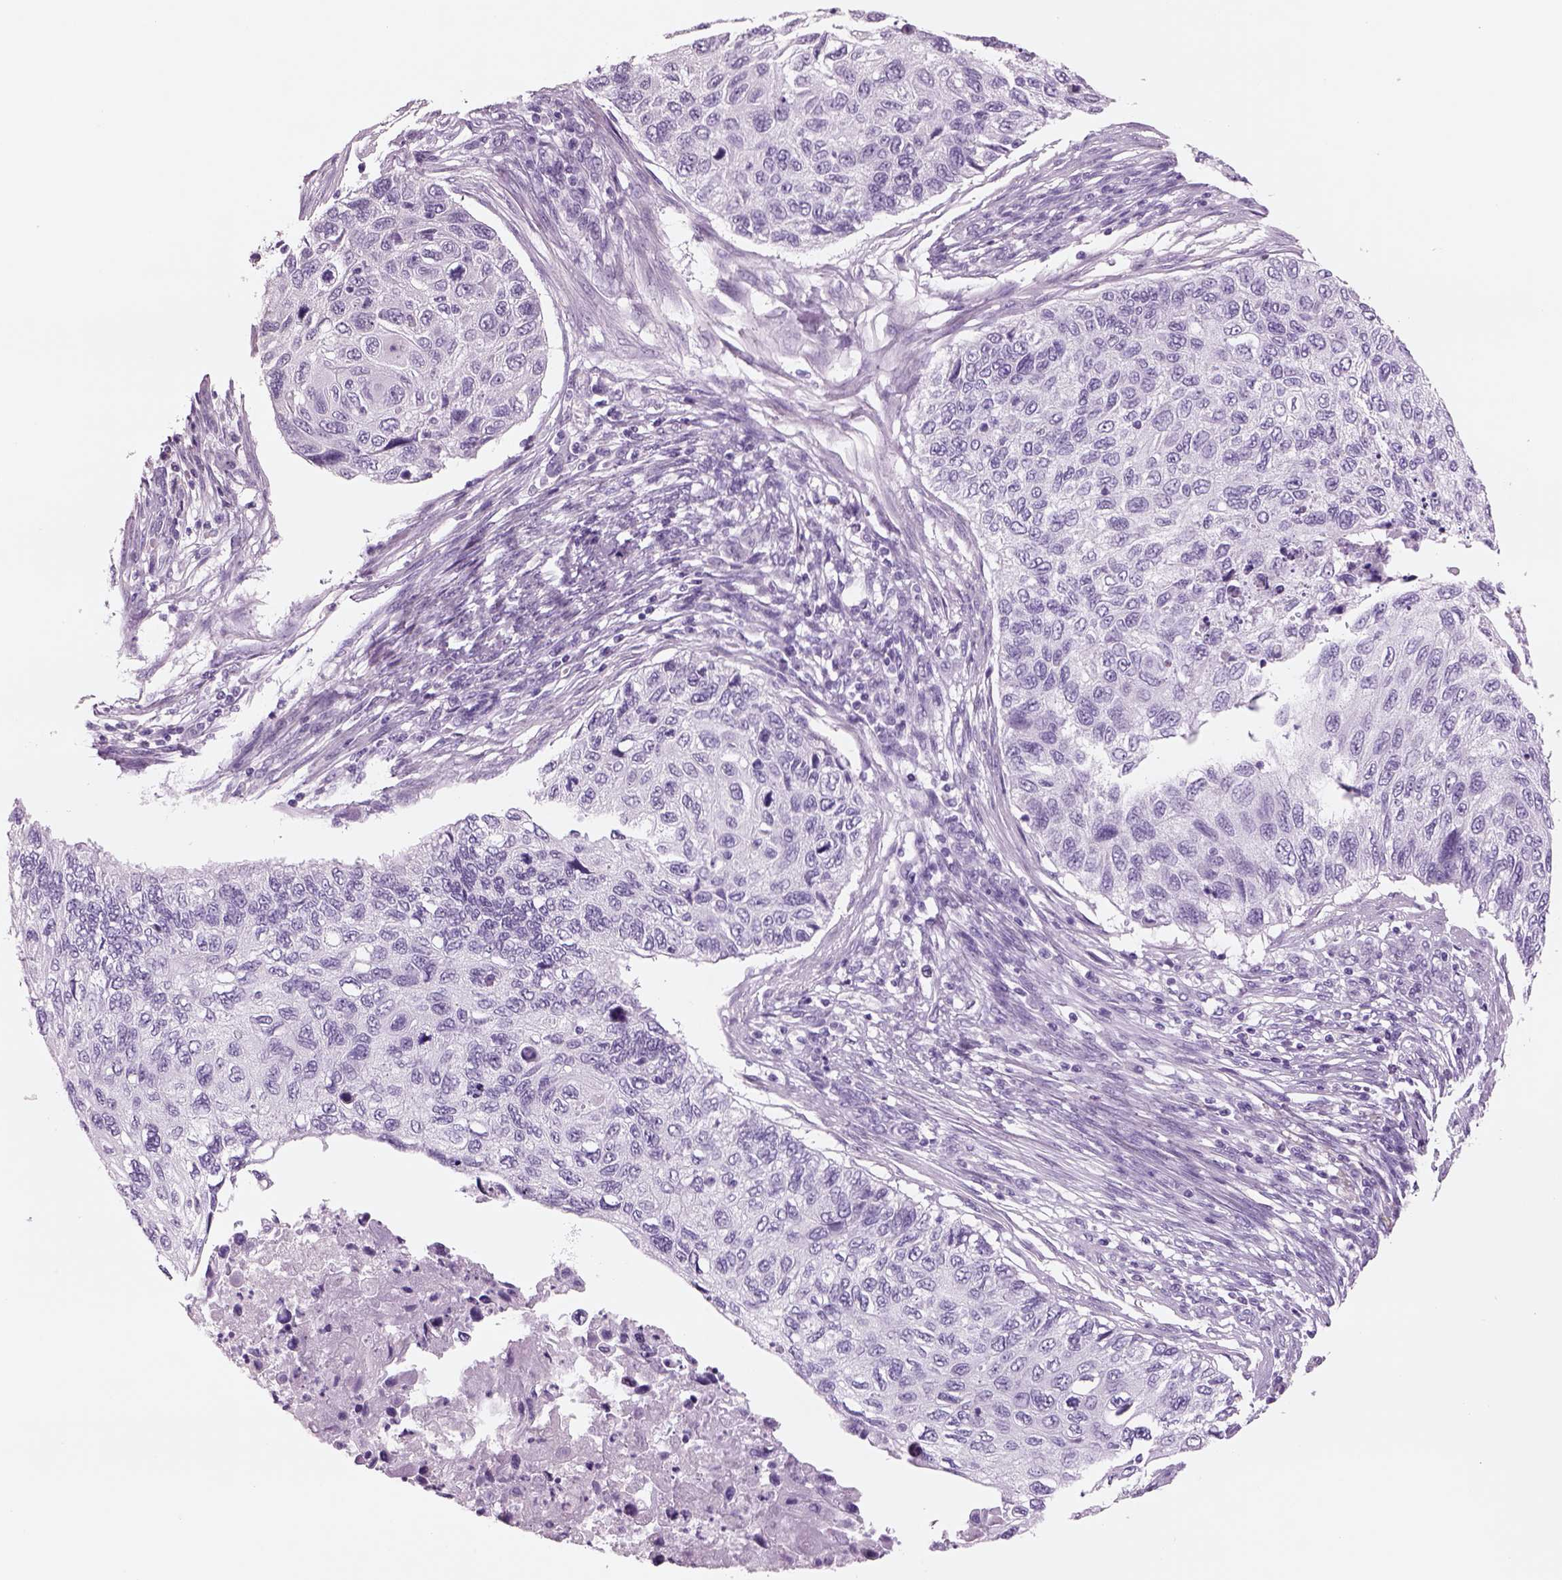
{"staining": {"intensity": "negative", "quantity": "none", "location": "none"}, "tissue": "cervical cancer", "cell_type": "Tumor cells", "image_type": "cancer", "snomed": [{"axis": "morphology", "description": "Squamous cell carcinoma, NOS"}, {"axis": "topography", "description": "Cervix"}], "caption": "Tumor cells are negative for protein expression in human cervical squamous cell carcinoma.", "gene": "RHO", "patient": {"sex": "female", "age": 70}}